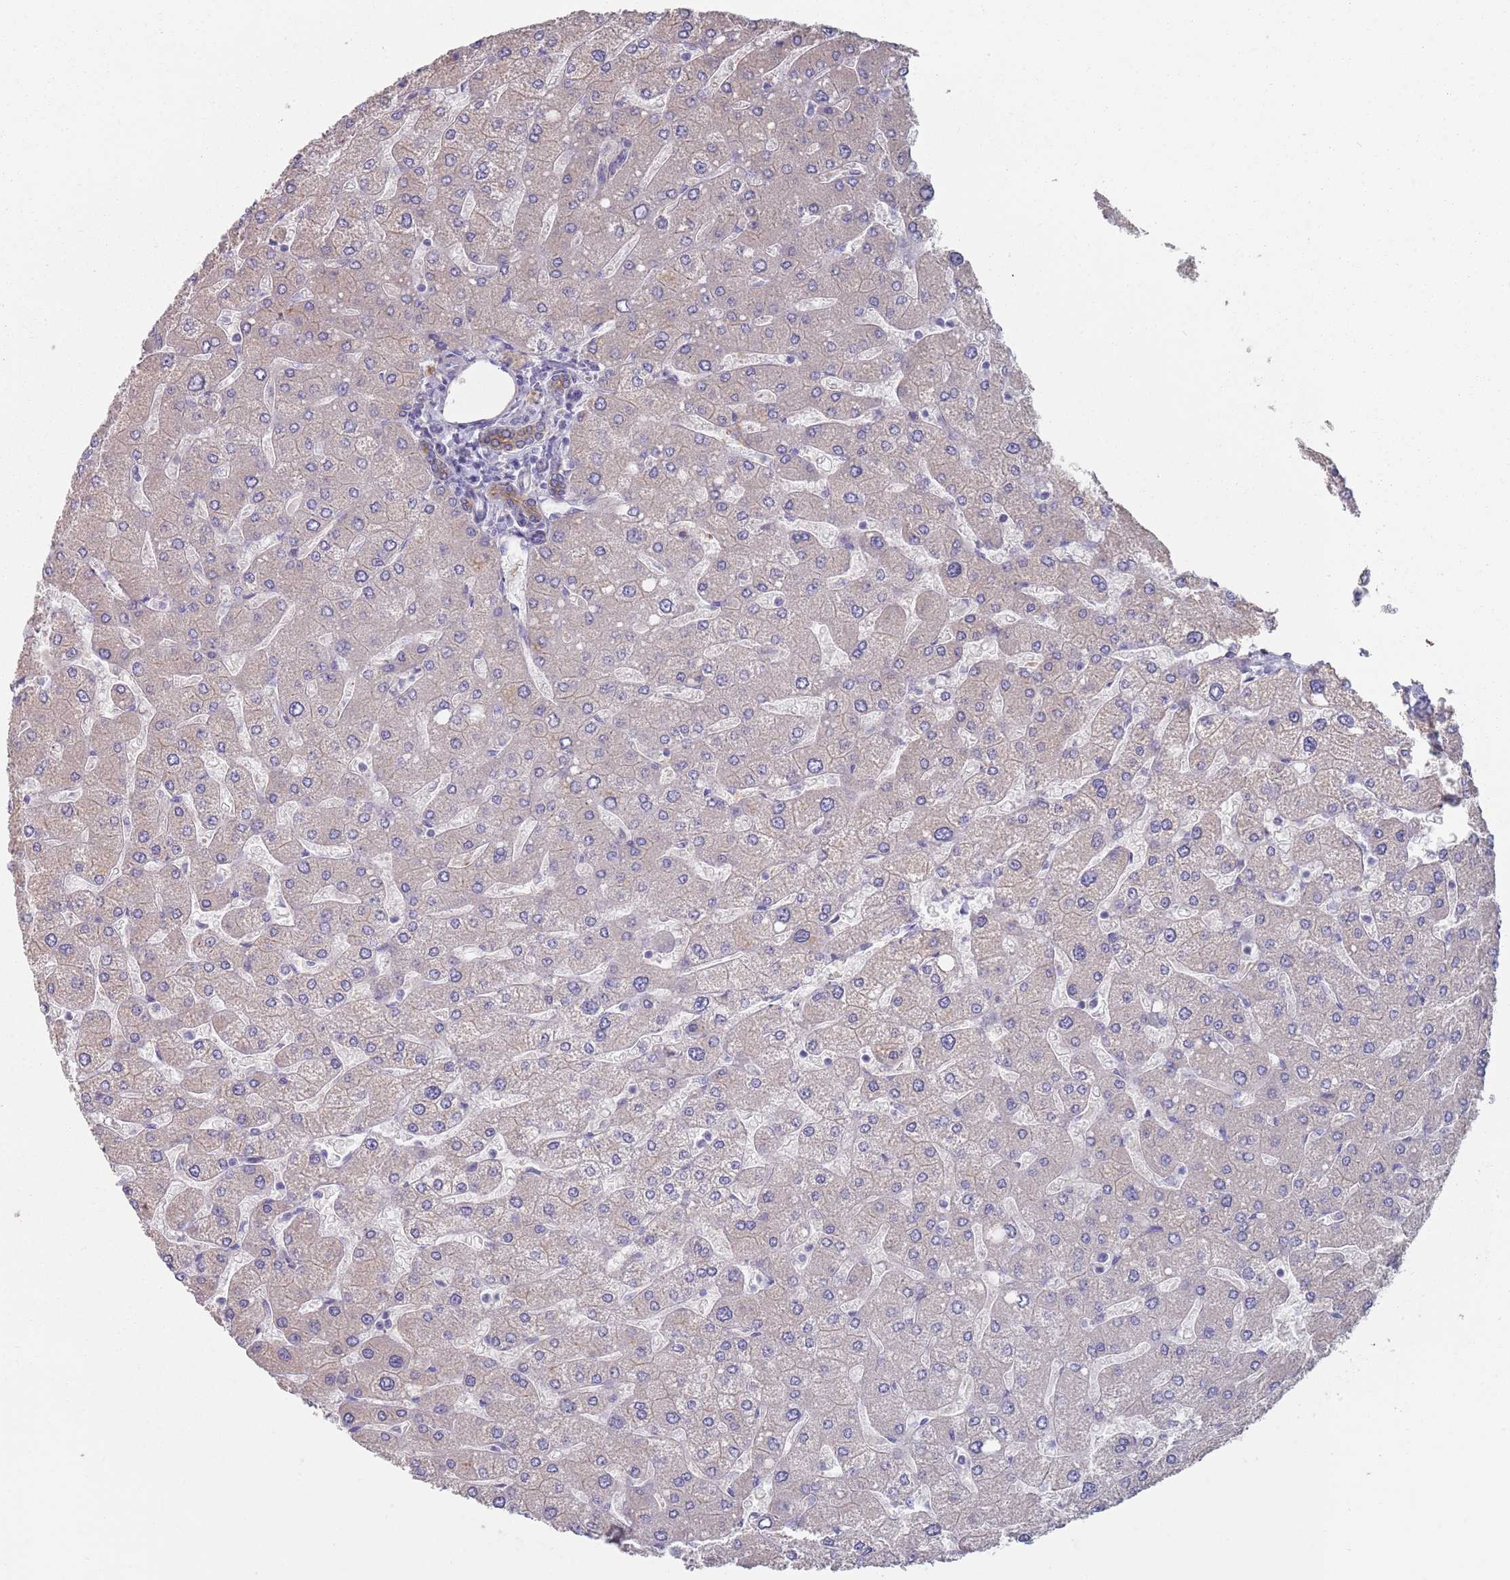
{"staining": {"intensity": "moderate", "quantity": "25%-75%", "location": "cytoplasmic/membranous"}, "tissue": "liver", "cell_type": "Cholangiocytes", "image_type": "normal", "snomed": [{"axis": "morphology", "description": "Normal tissue, NOS"}, {"axis": "topography", "description": "Liver"}], "caption": "Liver stained with a brown dye displays moderate cytoplasmic/membranous positive positivity in about 25%-75% of cholangiocytes.", "gene": "APPL2", "patient": {"sex": "male", "age": 55}}